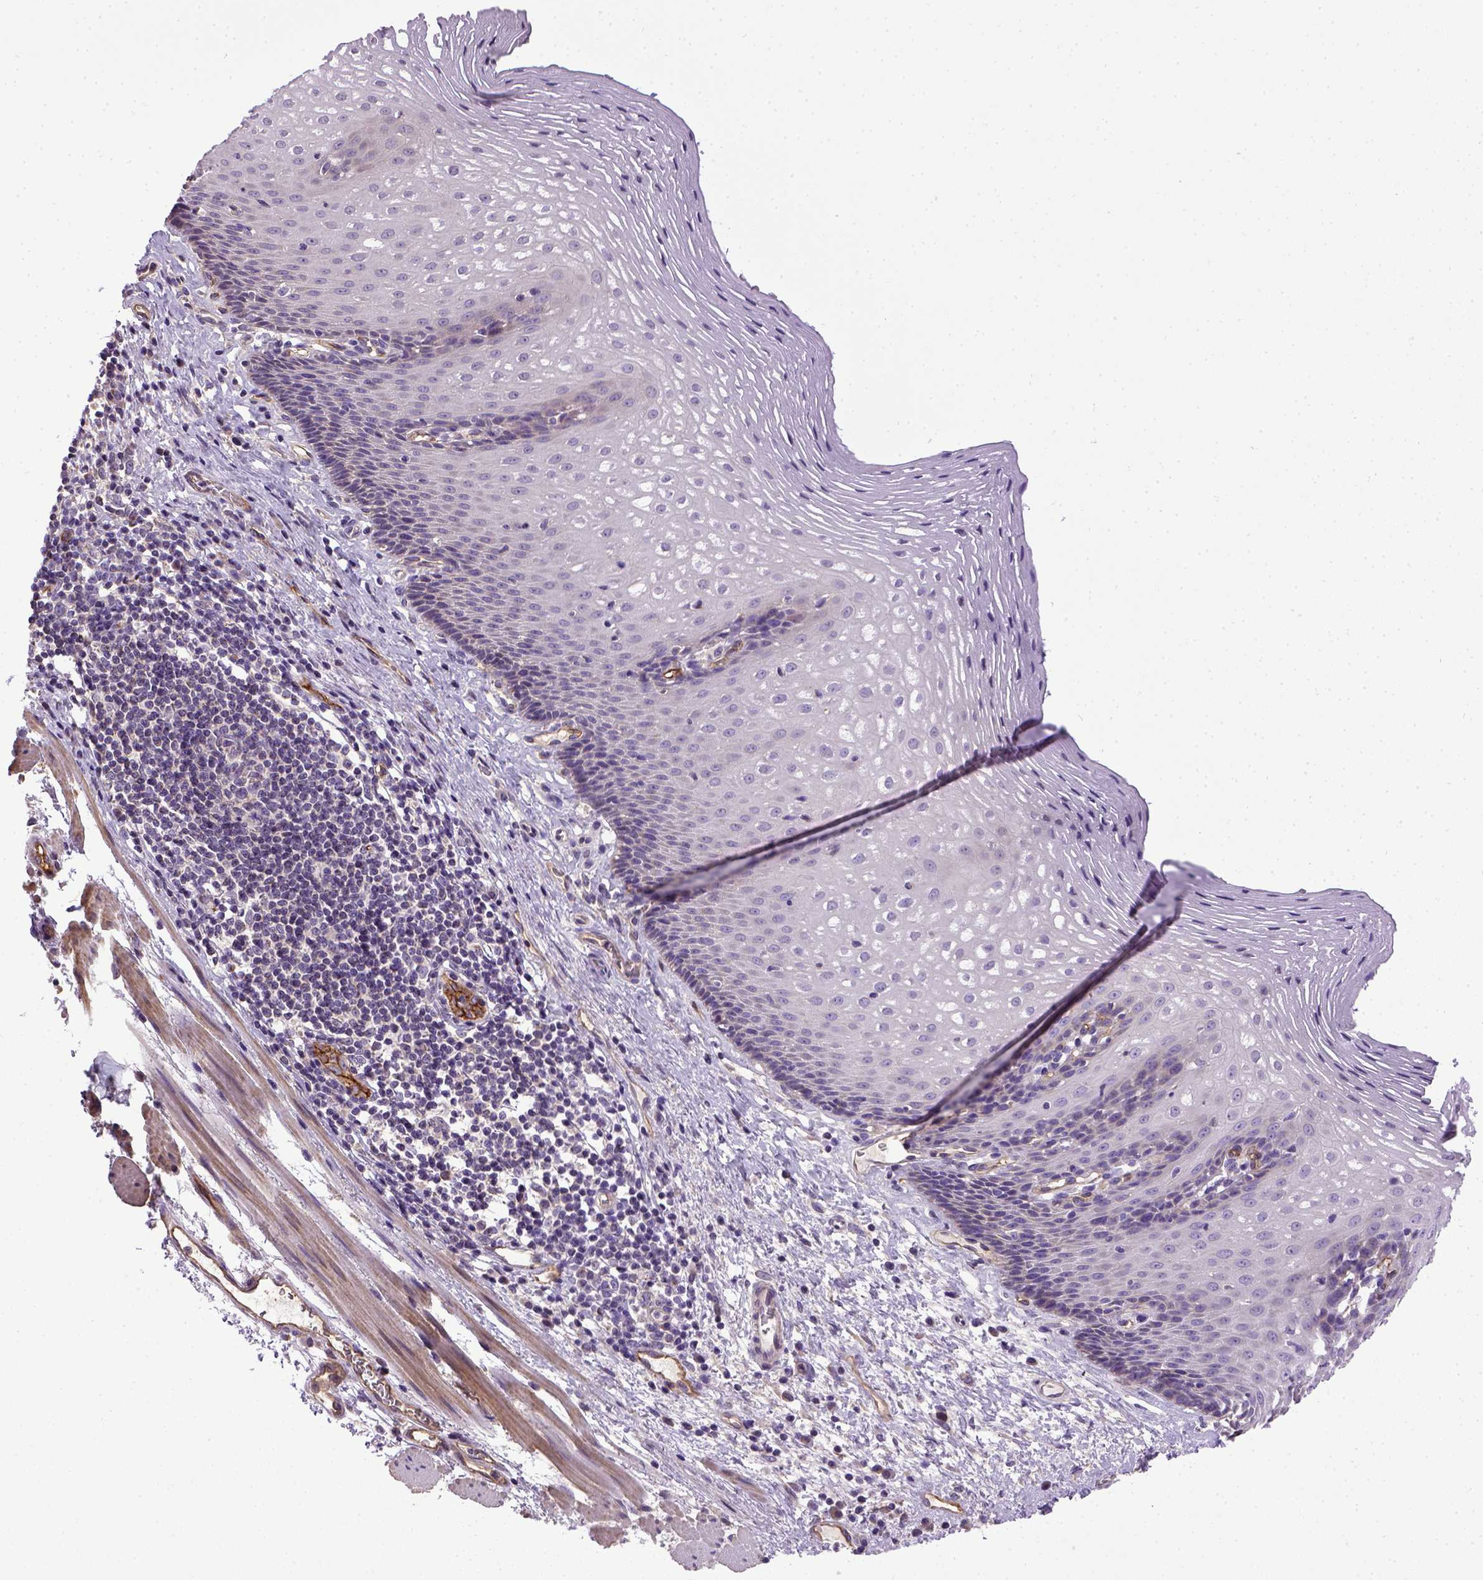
{"staining": {"intensity": "negative", "quantity": "none", "location": "none"}, "tissue": "esophagus", "cell_type": "Squamous epithelial cells", "image_type": "normal", "snomed": [{"axis": "morphology", "description": "Normal tissue, NOS"}, {"axis": "topography", "description": "Esophagus"}], "caption": "Squamous epithelial cells show no significant protein expression in benign esophagus. (Immunohistochemistry, brightfield microscopy, high magnification).", "gene": "ENG", "patient": {"sex": "male", "age": 76}}